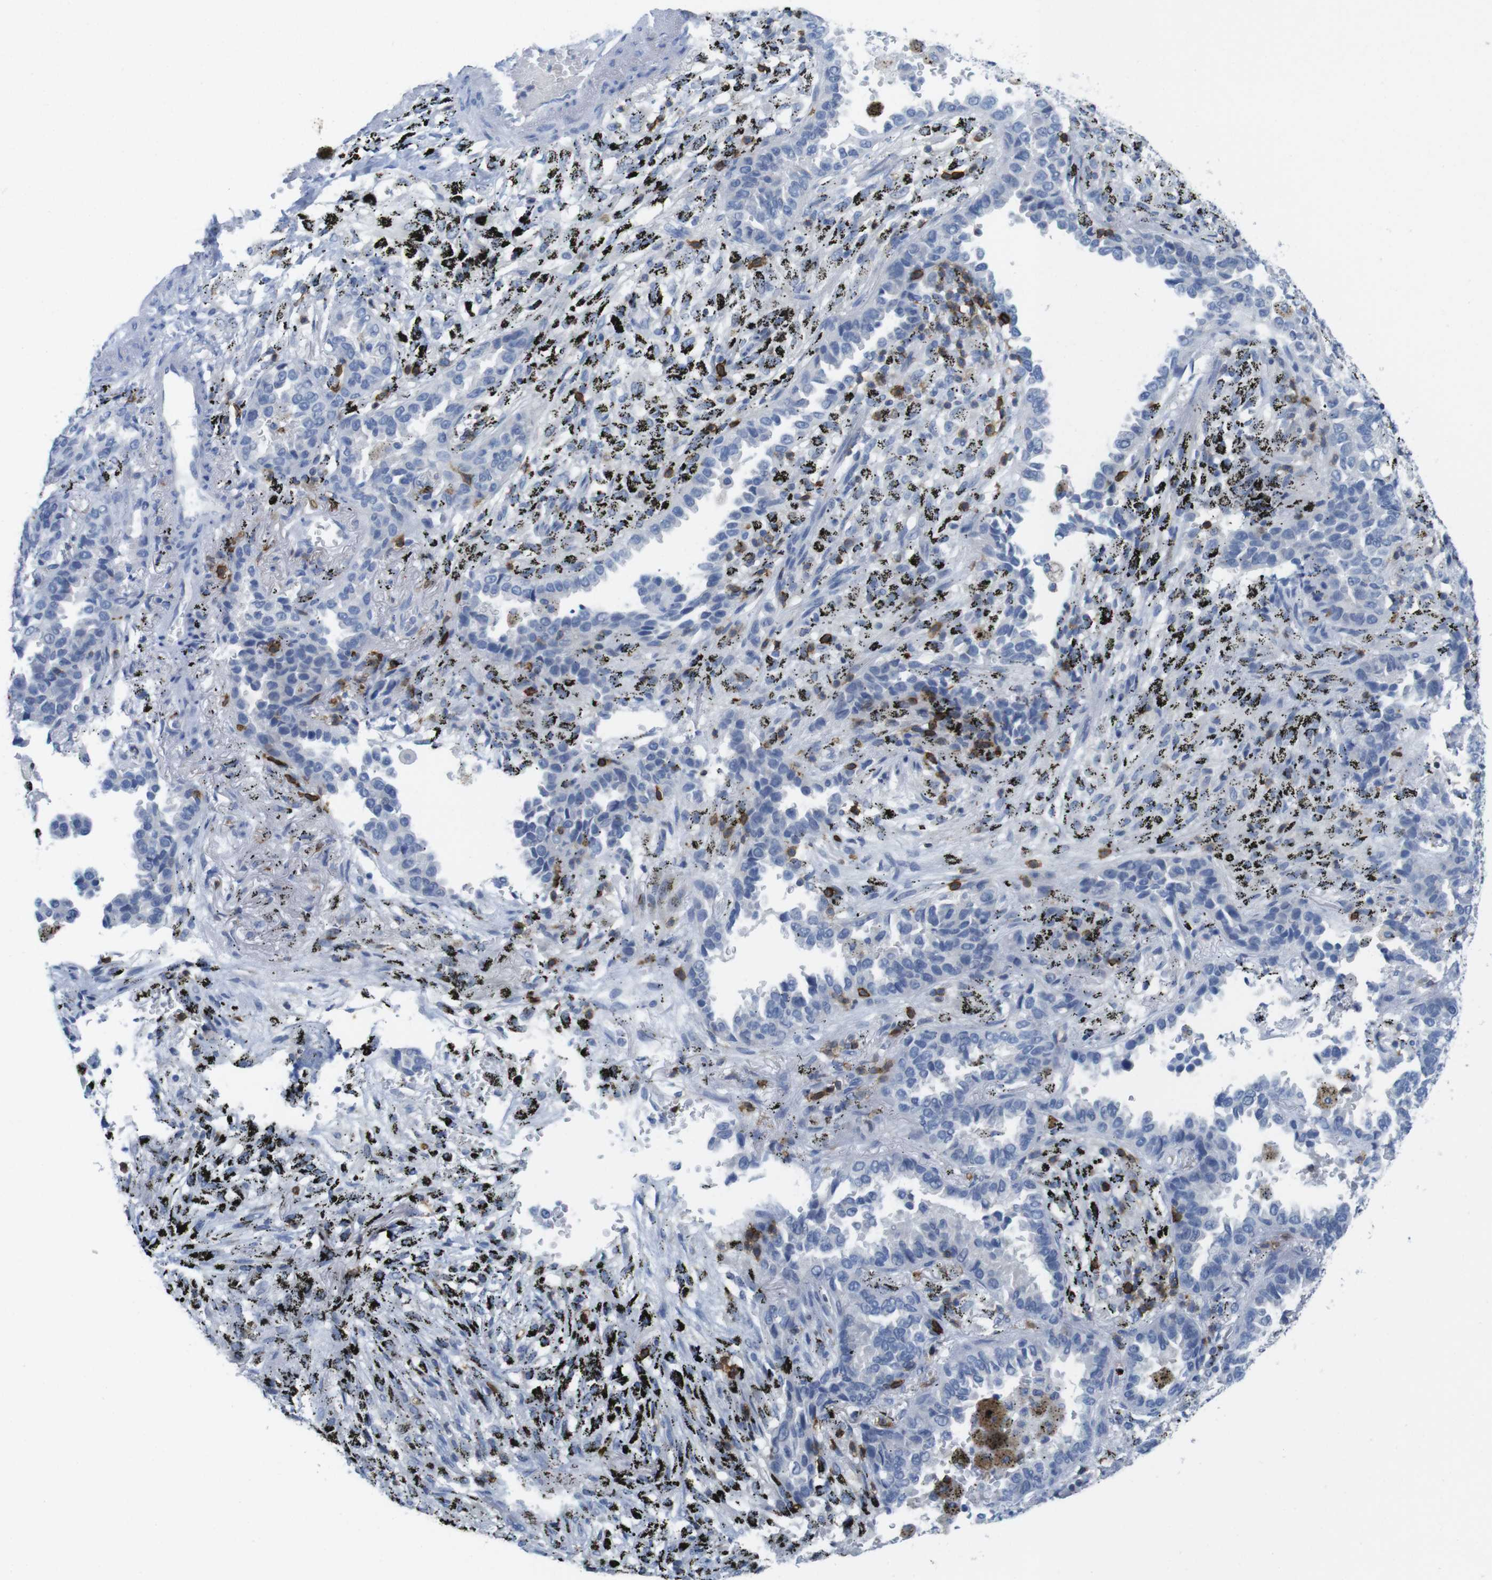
{"staining": {"intensity": "negative", "quantity": "none", "location": "none"}, "tissue": "lung cancer", "cell_type": "Tumor cells", "image_type": "cancer", "snomed": [{"axis": "morphology", "description": "Normal tissue, NOS"}, {"axis": "morphology", "description": "Adenocarcinoma, NOS"}, {"axis": "topography", "description": "Lung"}], "caption": "The histopathology image demonstrates no staining of tumor cells in adenocarcinoma (lung).", "gene": "CD5", "patient": {"sex": "male", "age": 59}}